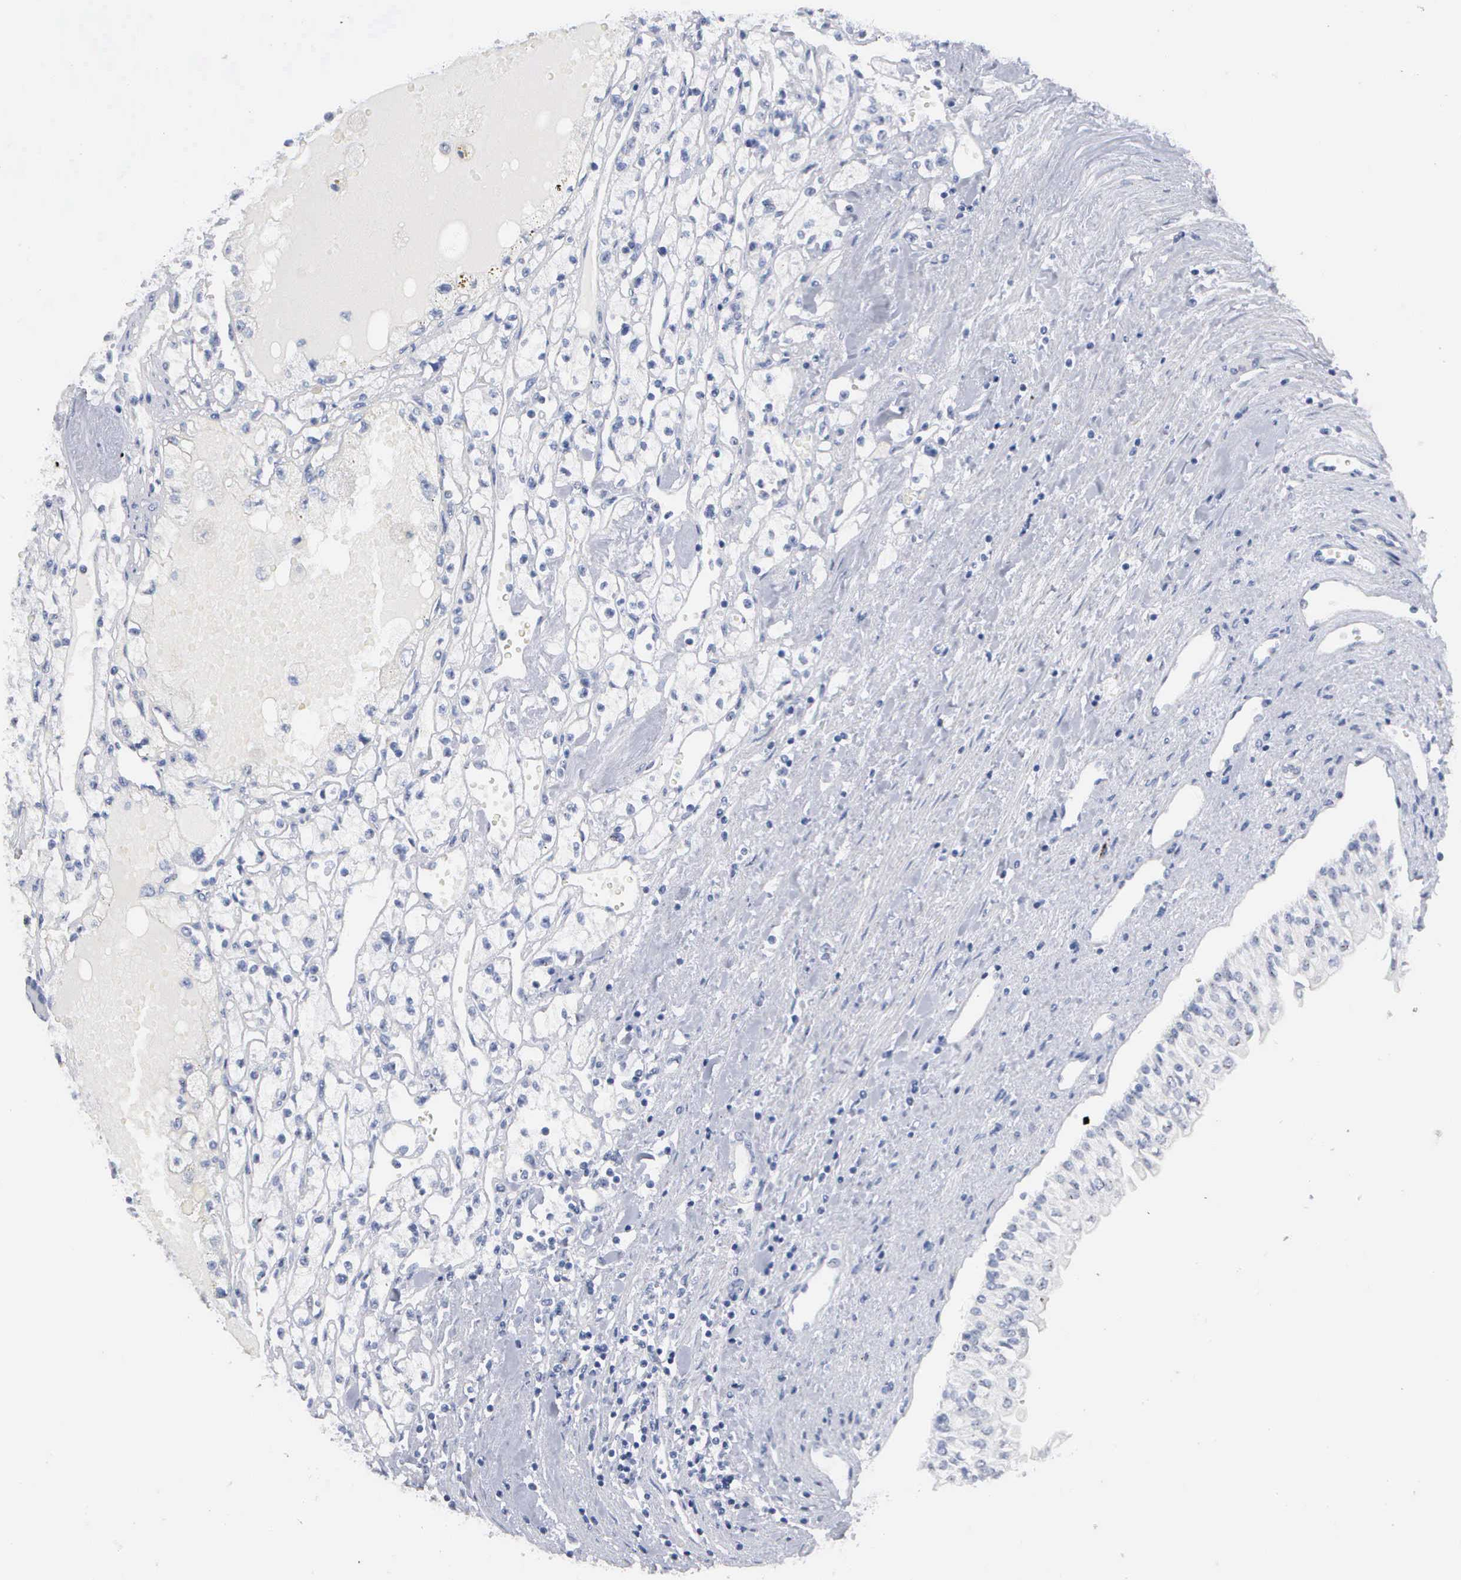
{"staining": {"intensity": "negative", "quantity": "none", "location": "none"}, "tissue": "renal cancer", "cell_type": "Tumor cells", "image_type": "cancer", "snomed": [{"axis": "morphology", "description": "Adenocarcinoma, NOS"}, {"axis": "topography", "description": "Kidney"}], "caption": "Protein analysis of renal cancer shows no significant staining in tumor cells.", "gene": "ASPHD2", "patient": {"sex": "male", "age": 56}}